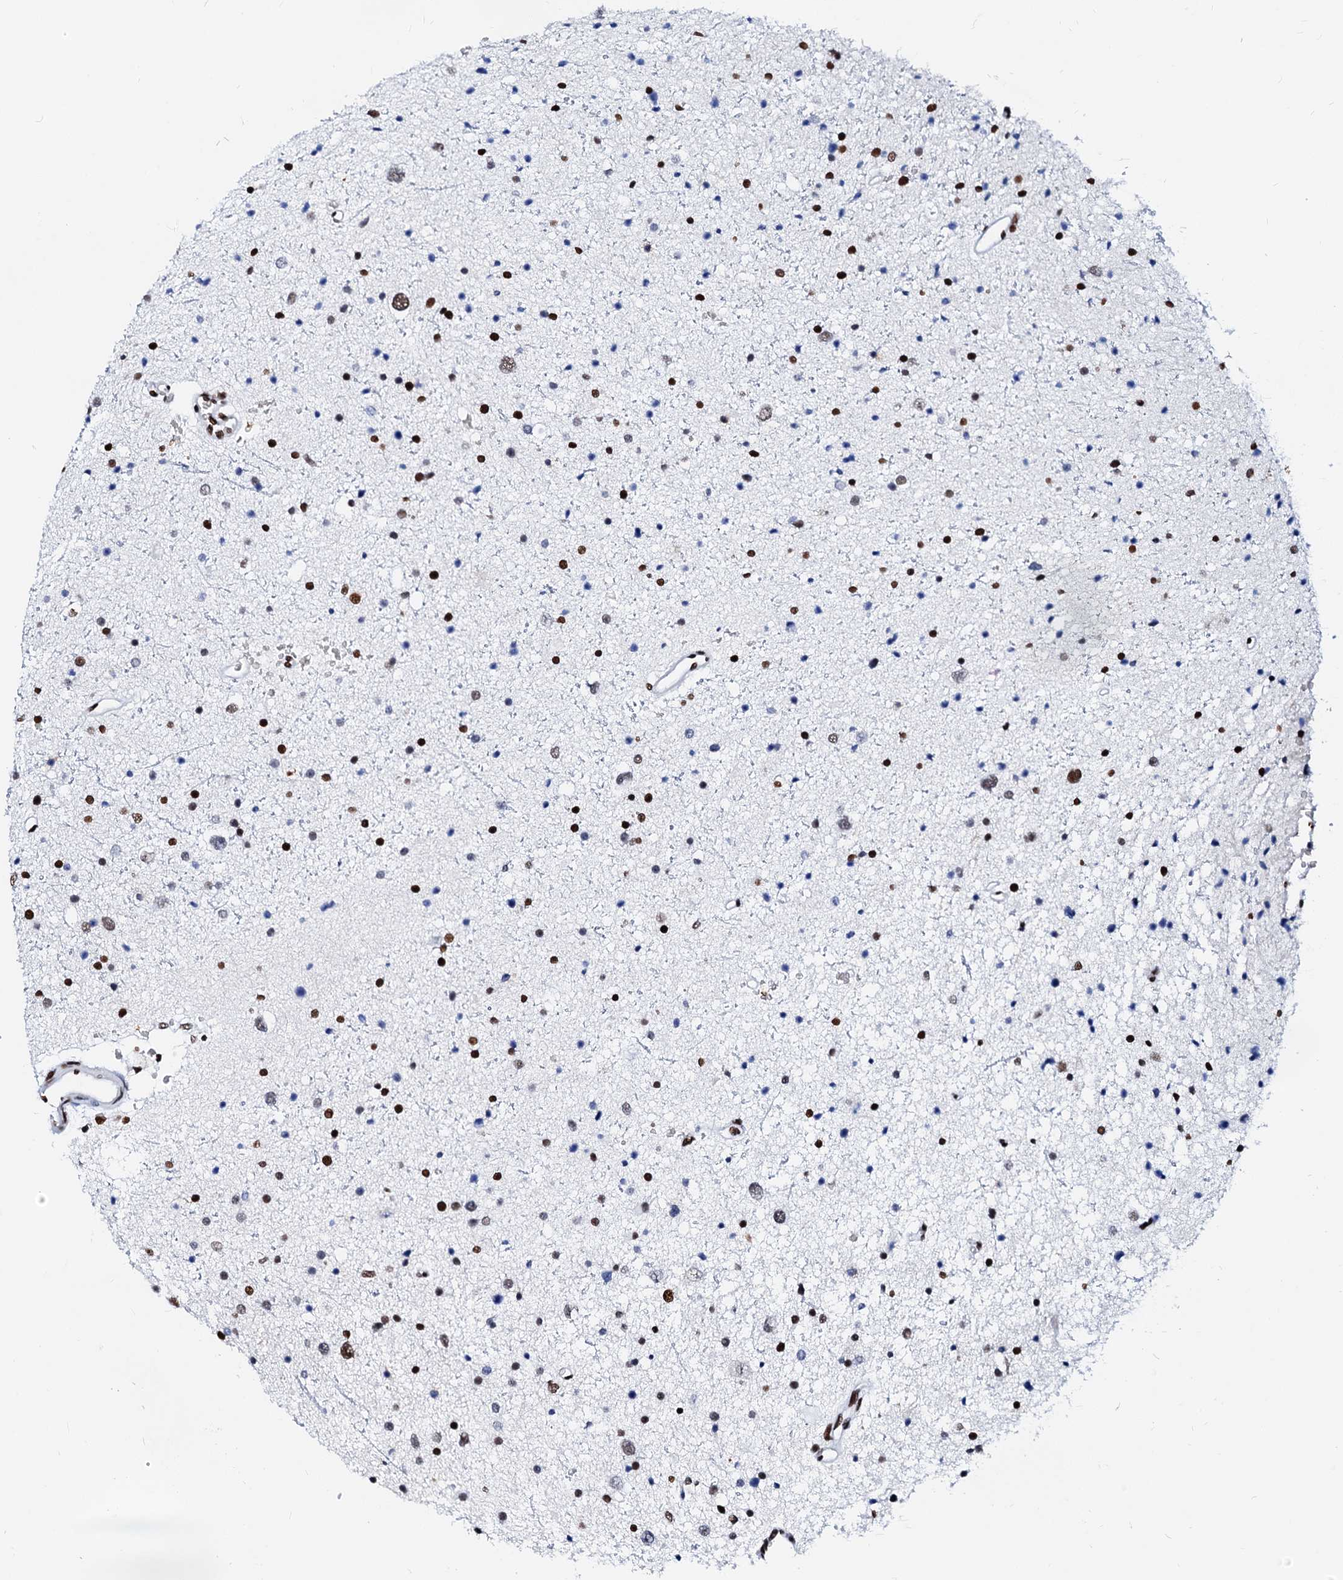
{"staining": {"intensity": "strong", "quantity": "<25%", "location": "nuclear"}, "tissue": "glioma", "cell_type": "Tumor cells", "image_type": "cancer", "snomed": [{"axis": "morphology", "description": "Glioma, malignant, Low grade"}, {"axis": "topography", "description": "Brain"}], "caption": "Immunohistochemistry (IHC) photomicrograph of neoplastic tissue: low-grade glioma (malignant) stained using immunohistochemistry exhibits medium levels of strong protein expression localized specifically in the nuclear of tumor cells, appearing as a nuclear brown color.", "gene": "RALY", "patient": {"sex": "female", "age": 37}}